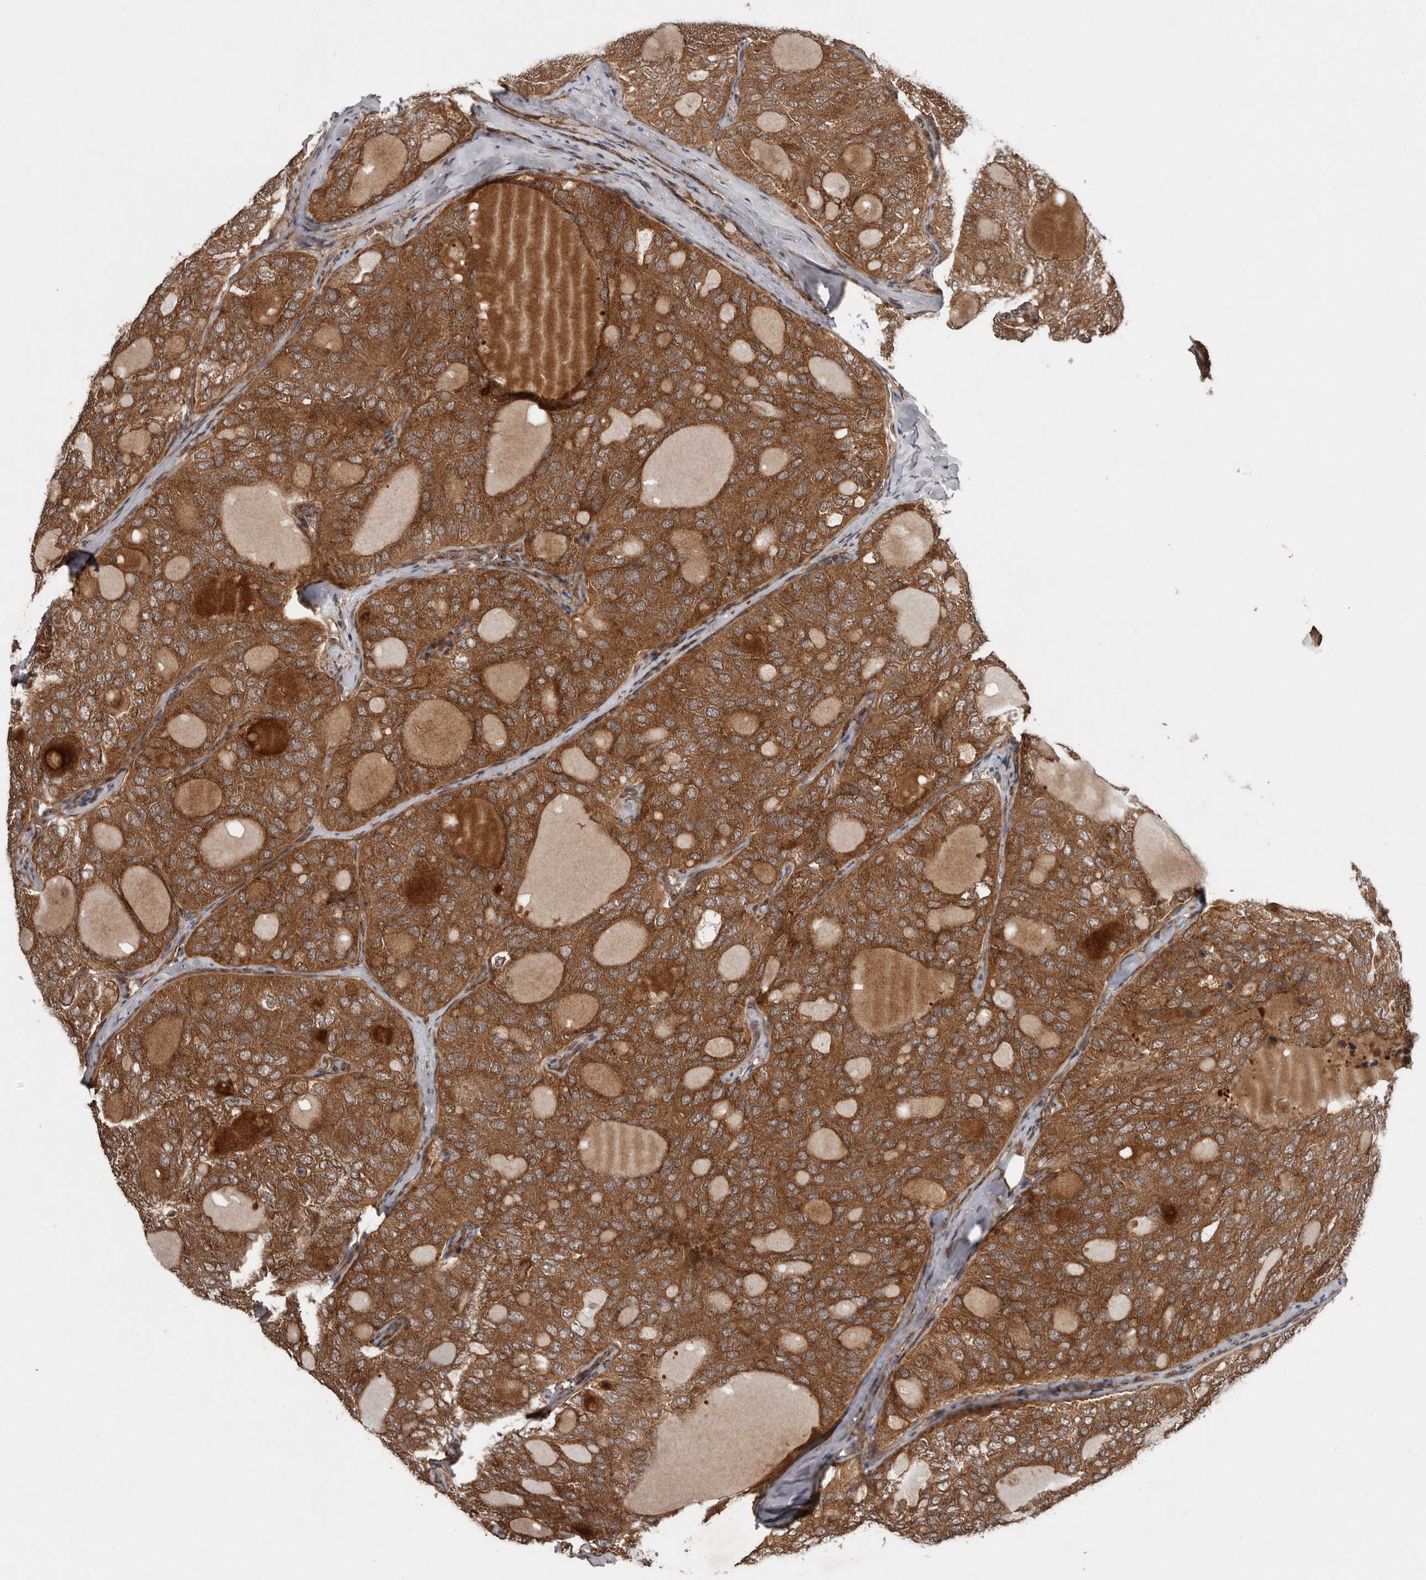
{"staining": {"intensity": "strong", "quantity": ">75%", "location": "cytoplasmic/membranous"}, "tissue": "thyroid cancer", "cell_type": "Tumor cells", "image_type": "cancer", "snomed": [{"axis": "morphology", "description": "Follicular adenoma carcinoma, NOS"}, {"axis": "topography", "description": "Thyroid gland"}], "caption": "Immunohistochemical staining of thyroid cancer exhibits strong cytoplasmic/membranous protein positivity in approximately >75% of tumor cells. The protein of interest is stained brown, and the nuclei are stained in blue (DAB IHC with brightfield microscopy, high magnification).", "gene": "CCDC190", "patient": {"sex": "male", "age": 75}}